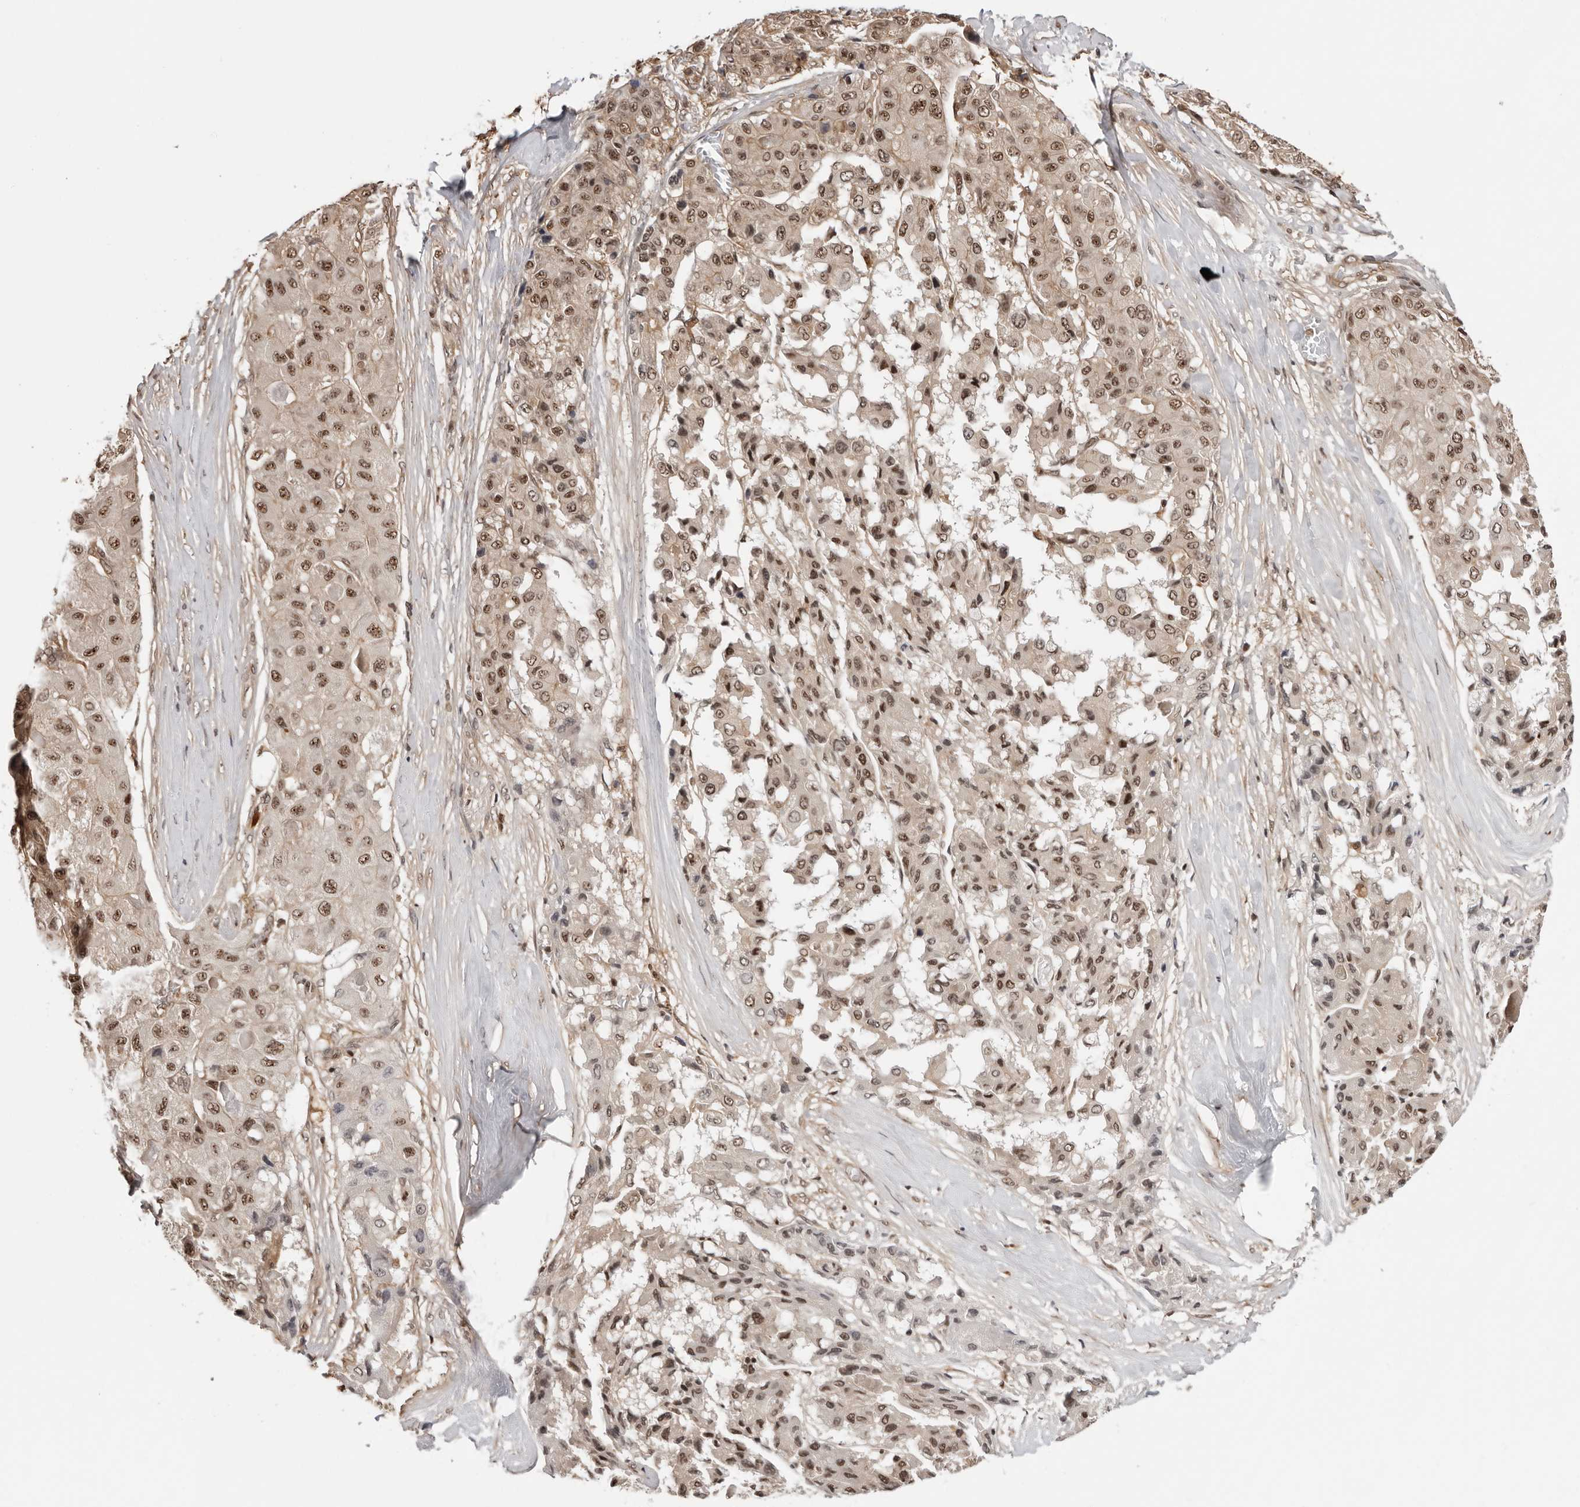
{"staining": {"intensity": "weak", "quantity": ">75%", "location": "nuclear"}, "tissue": "liver cancer", "cell_type": "Tumor cells", "image_type": "cancer", "snomed": [{"axis": "morphology", "description": "Carcinoma, Hepatocellular, NOS"}, {"axis": "topography", "description": "Liver"}], "caption": "Immunohistochemistry of human liver cancer (hepatocellular carcinoma) demonstrates low levels of weak nuclear positivity in approximately >75% of tumor cells.", "gene": "SDE2", "patient": {"sex": "male", "age": 80}}